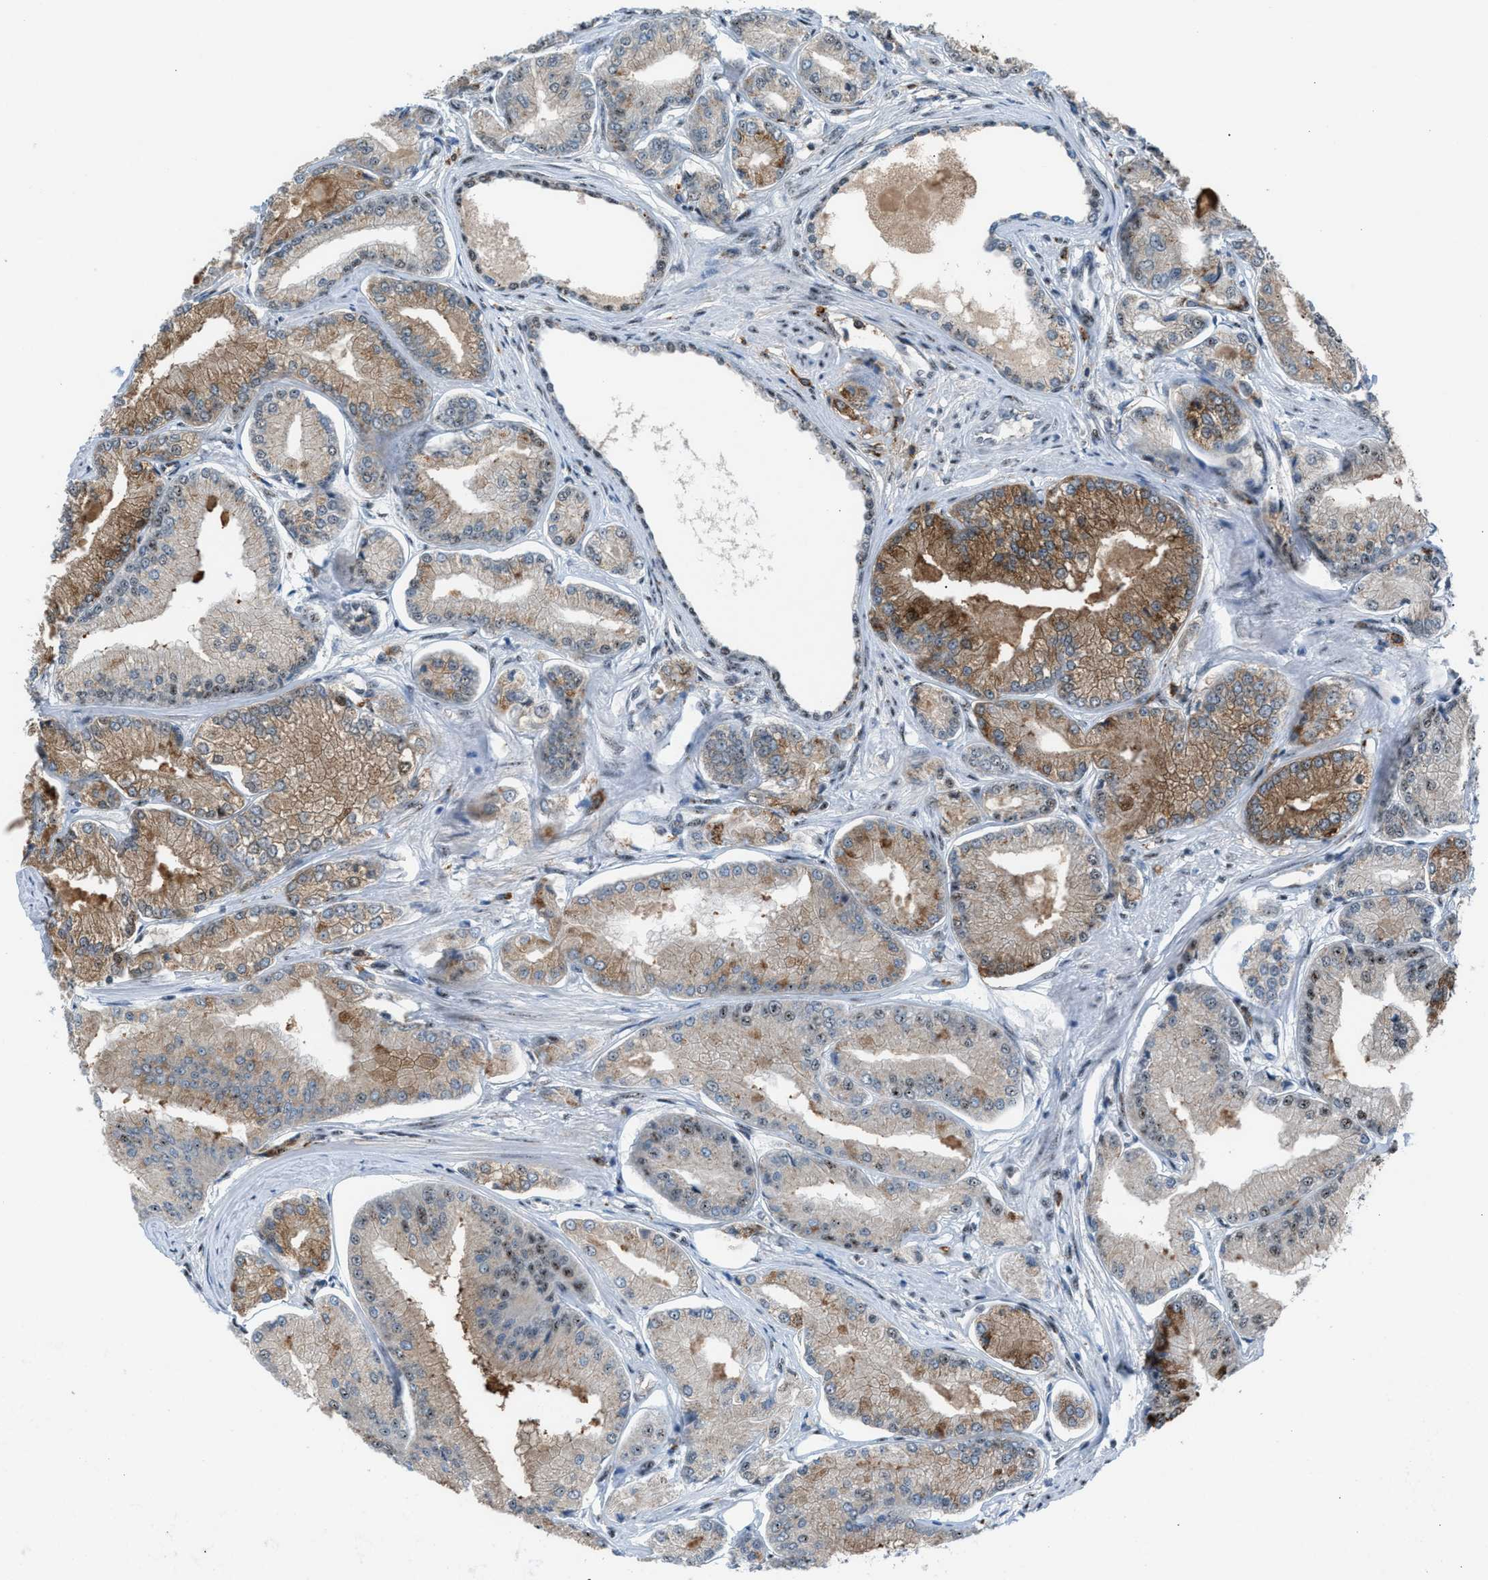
{"staining": {"intensity": "moderate", "quantity": ">75%", "location": "cytoplasmic/membranous,nuclear"}, "tissue": "prostate cancer", "cell_type": "Tumor cells", "image_type": "cancer", "snomed": [{"axis": "morphology", "description": "Adenocarcinoma, Low grade"}, {"axis": "topography", "description": "Prostate"}], "caption": "Tumor cells reveal moderate cytoplasmic/membranous and nuclear positivity in about >75% of cells in prostate cancer.", "gene": "CENPP", "patient": {"sex": "male", "age": 52}}